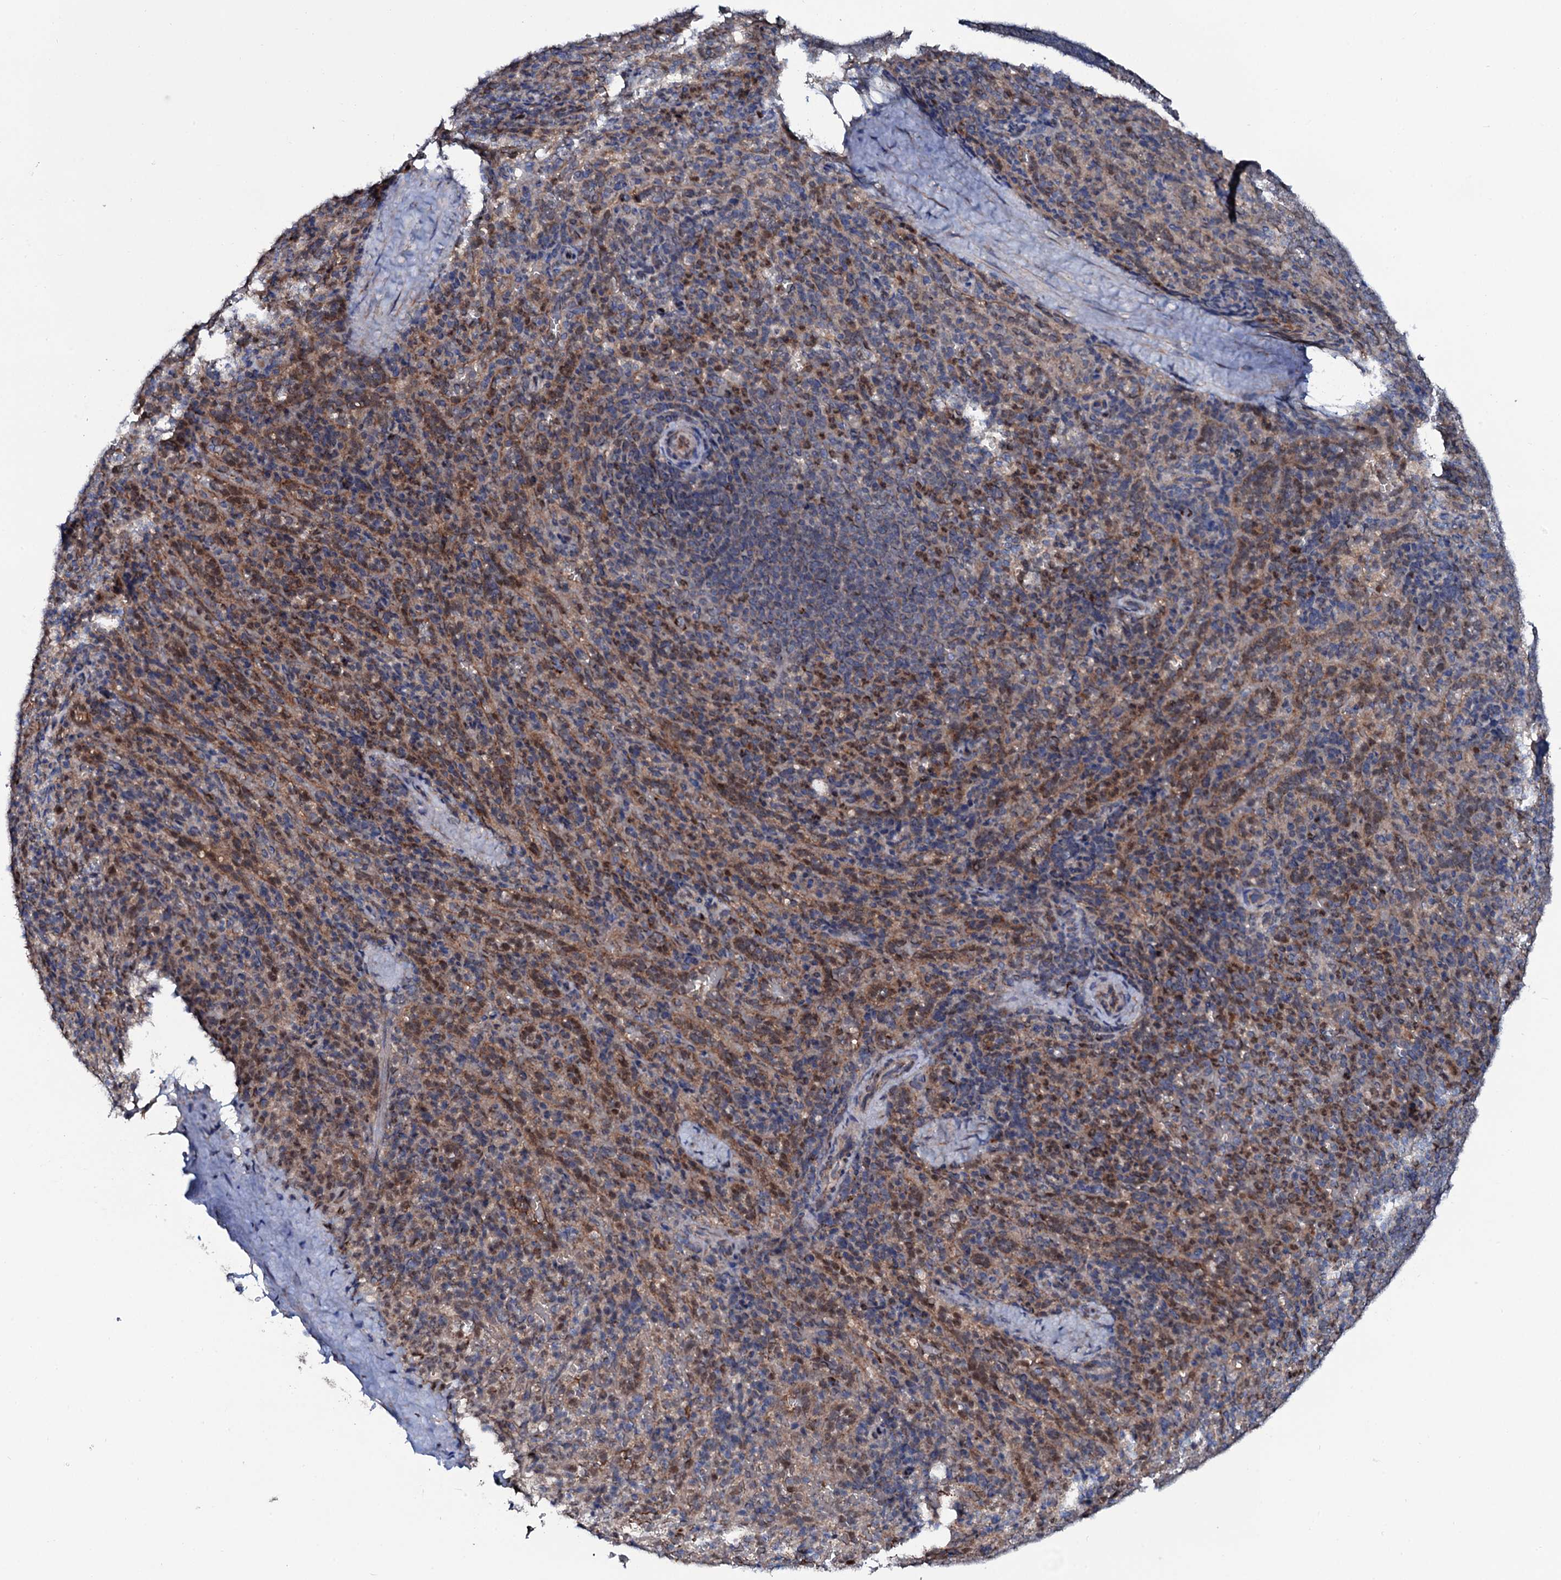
{"staining": {"intensity": "moderate", "quantity": "25%-75%", "location": "cytoplasmic/membranous"}, "tissue": "spleen", "cell_type": "Cells in red pulp", "image_type": "normal", "snomed": [{"axis": "morphology", "description": "Normal tissue, NOS"}, {"axis": "topography", "description": "Spleen"}], "caption": "Protein positivity by immunohistochemistry (IHC) displays moderate cytoplasmic/membranous staining in approximately 25%-75% of cells in red pulp in unremarkable spleen.", "gene": "PPP1R3D", "patient": {"sex": "female", "age": 21}}